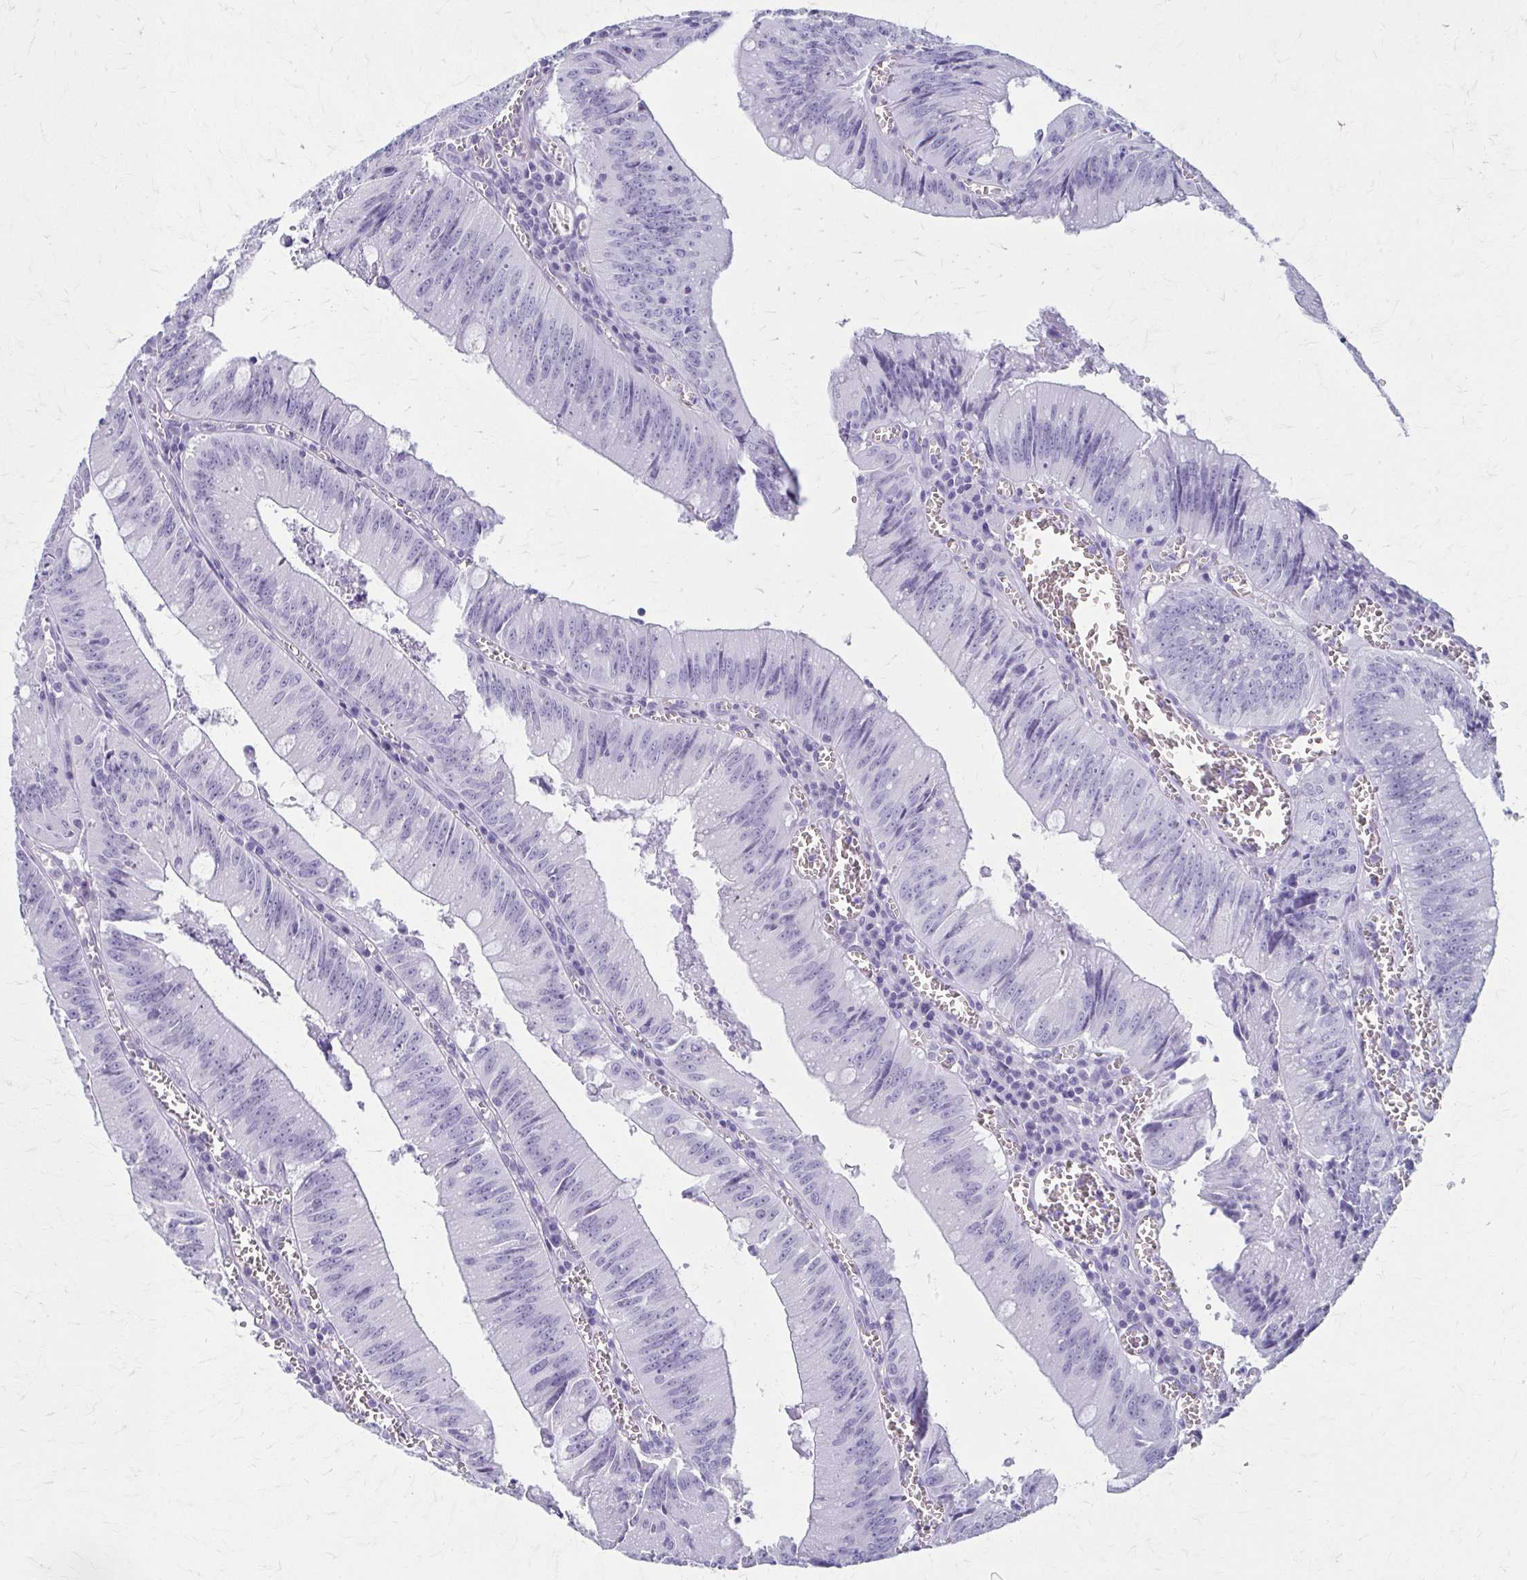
{"staining": {"intensity": "negative", "quantity": "none", "location": "none"}, "tissue": "colorectal cancer", "cell_type": "Tumor cells", "image_type": "cancer", "snomed": [{"axis": "morphology", "description": "Adenocarcinoma, NOS"}, {"axis": "topography", "description": "Rectum"}], "caption": "Adenocarcinoma (colorectal) stained for a protein using IHC shows no positivity tumor cells.", "gene": "CELF5", "patient": {"sex": "female", "age": 81}}